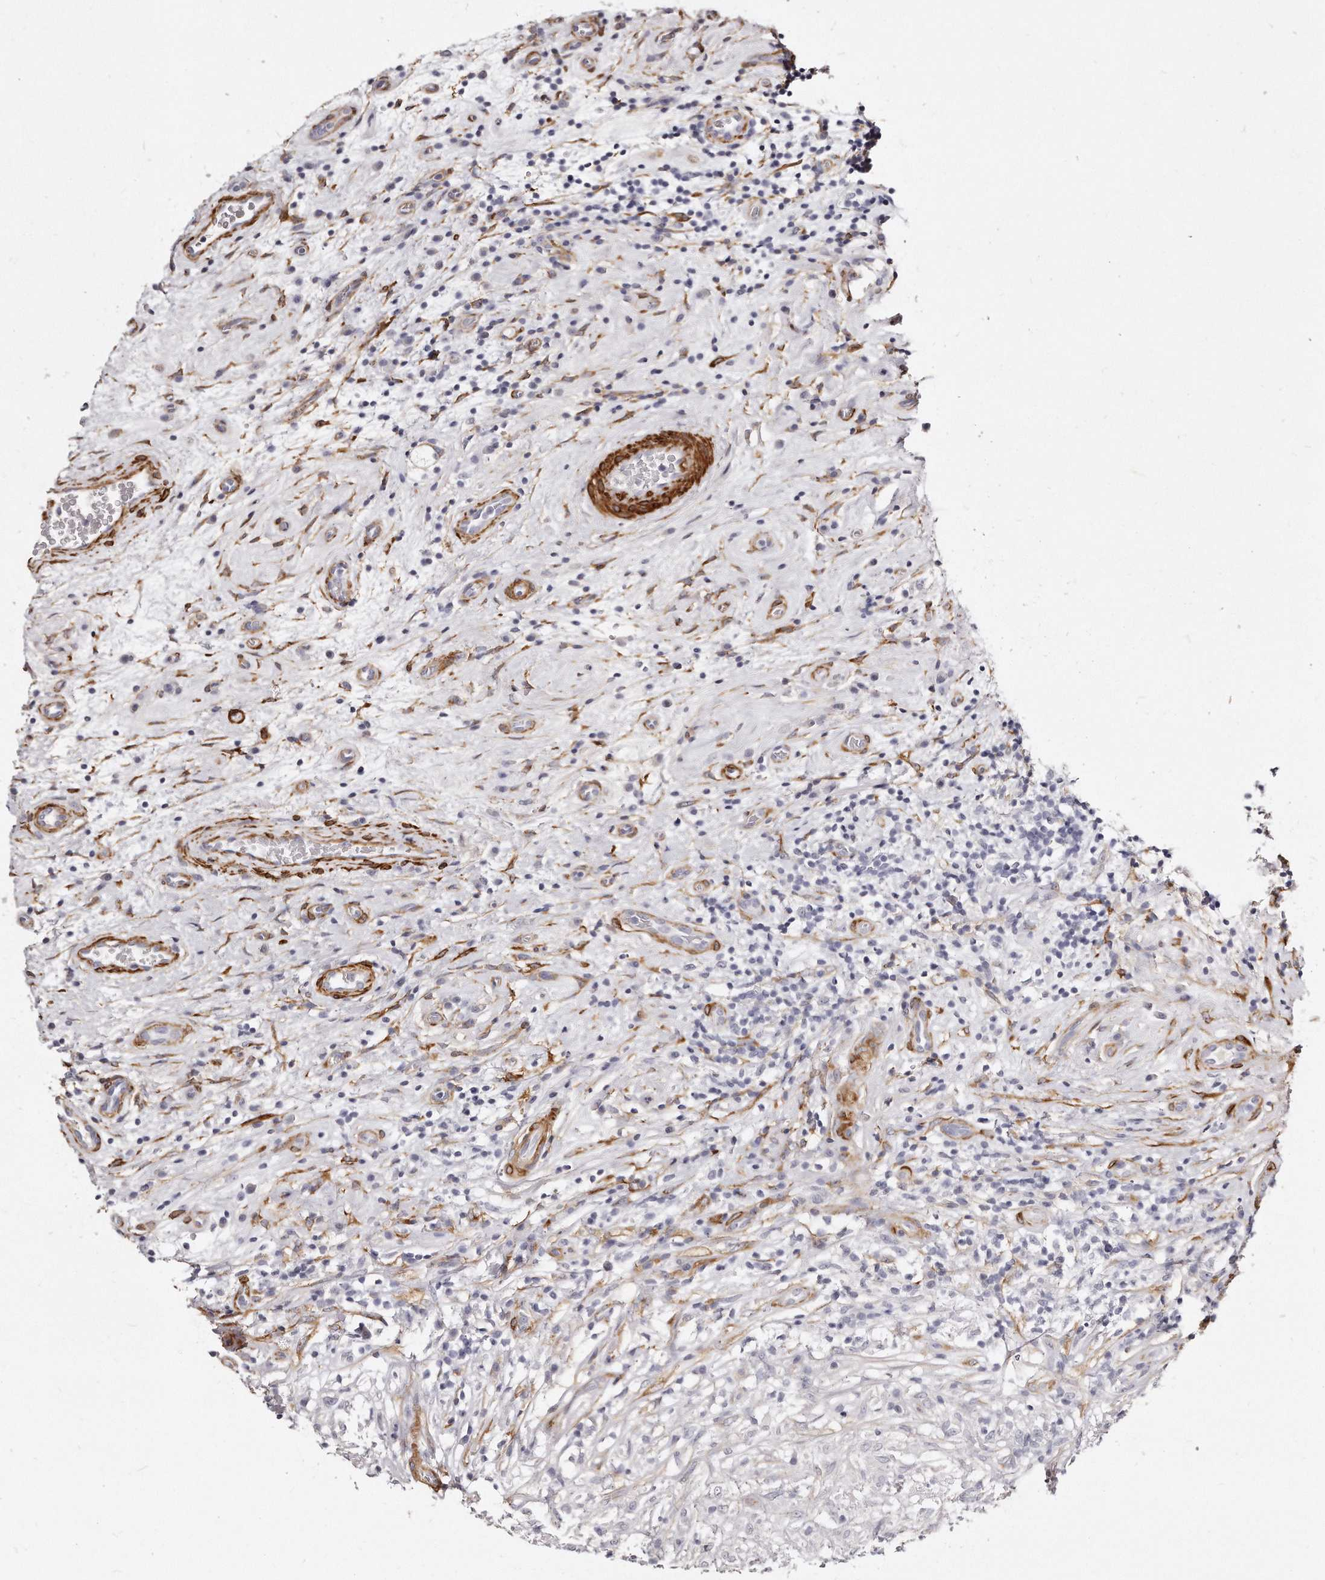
{"staining": {"intensity": "negative", "quantity": "none", "location": "none"}, "tissue": "testis cancer", "cell_type": "Tumor cells", "image_type": "cancer", "snomed": [{"axis": "morphology", "description": "Seminoma, NOS"}, {"axis": "topography", "description": "Testis"}], "caption": "Immunohistochemical staining of human testis cancer reveals no significant positivity in tumor cells.", "gene": "LMOD1", "patient": {"sex": "male", "age": 49}}